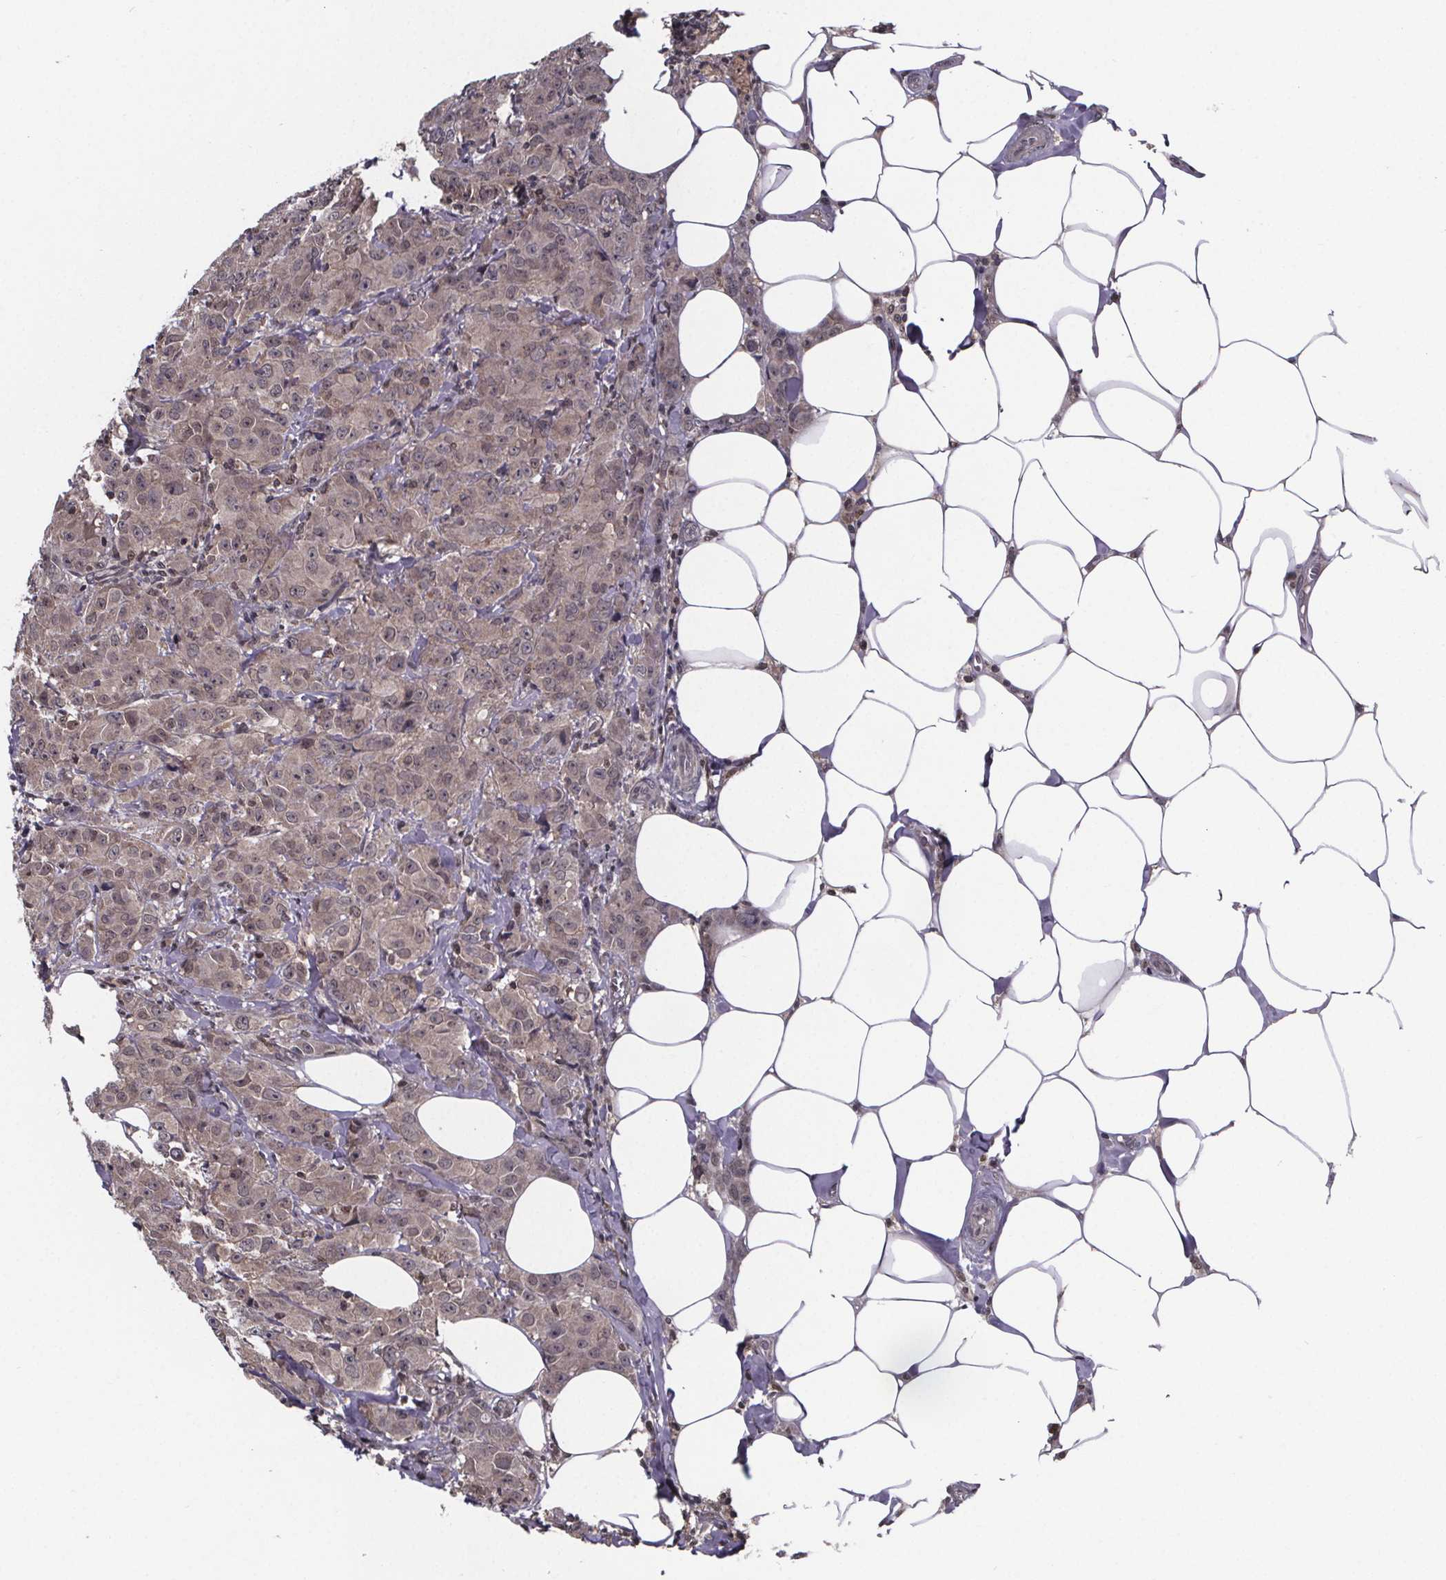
{"staining": {"intensity": "weak", "quantity": ">75%", "location": "cytoplasmic/membranous,nuclear"}, "tissue": "breast cancer", "cell_type": "Tumor cells", "image_type": "cancer", "snomed": [{"axis": "morphology", "description": "Normal tissue, NOS"}, {"axis": "morphology", "description": "Duct carcinoma"}, {"axis": "topography", "description": "Breast"}], "caption": "Breast cancer (infiltrating ductal carcinoma) tissue displays weak cytoplasmic/membranous and nuclear expression in about >75% of tumor cells, visualized by immunohistochemistry.", "gene": "FN3KRP", "patient": {"sex": "female", "age": 43}}